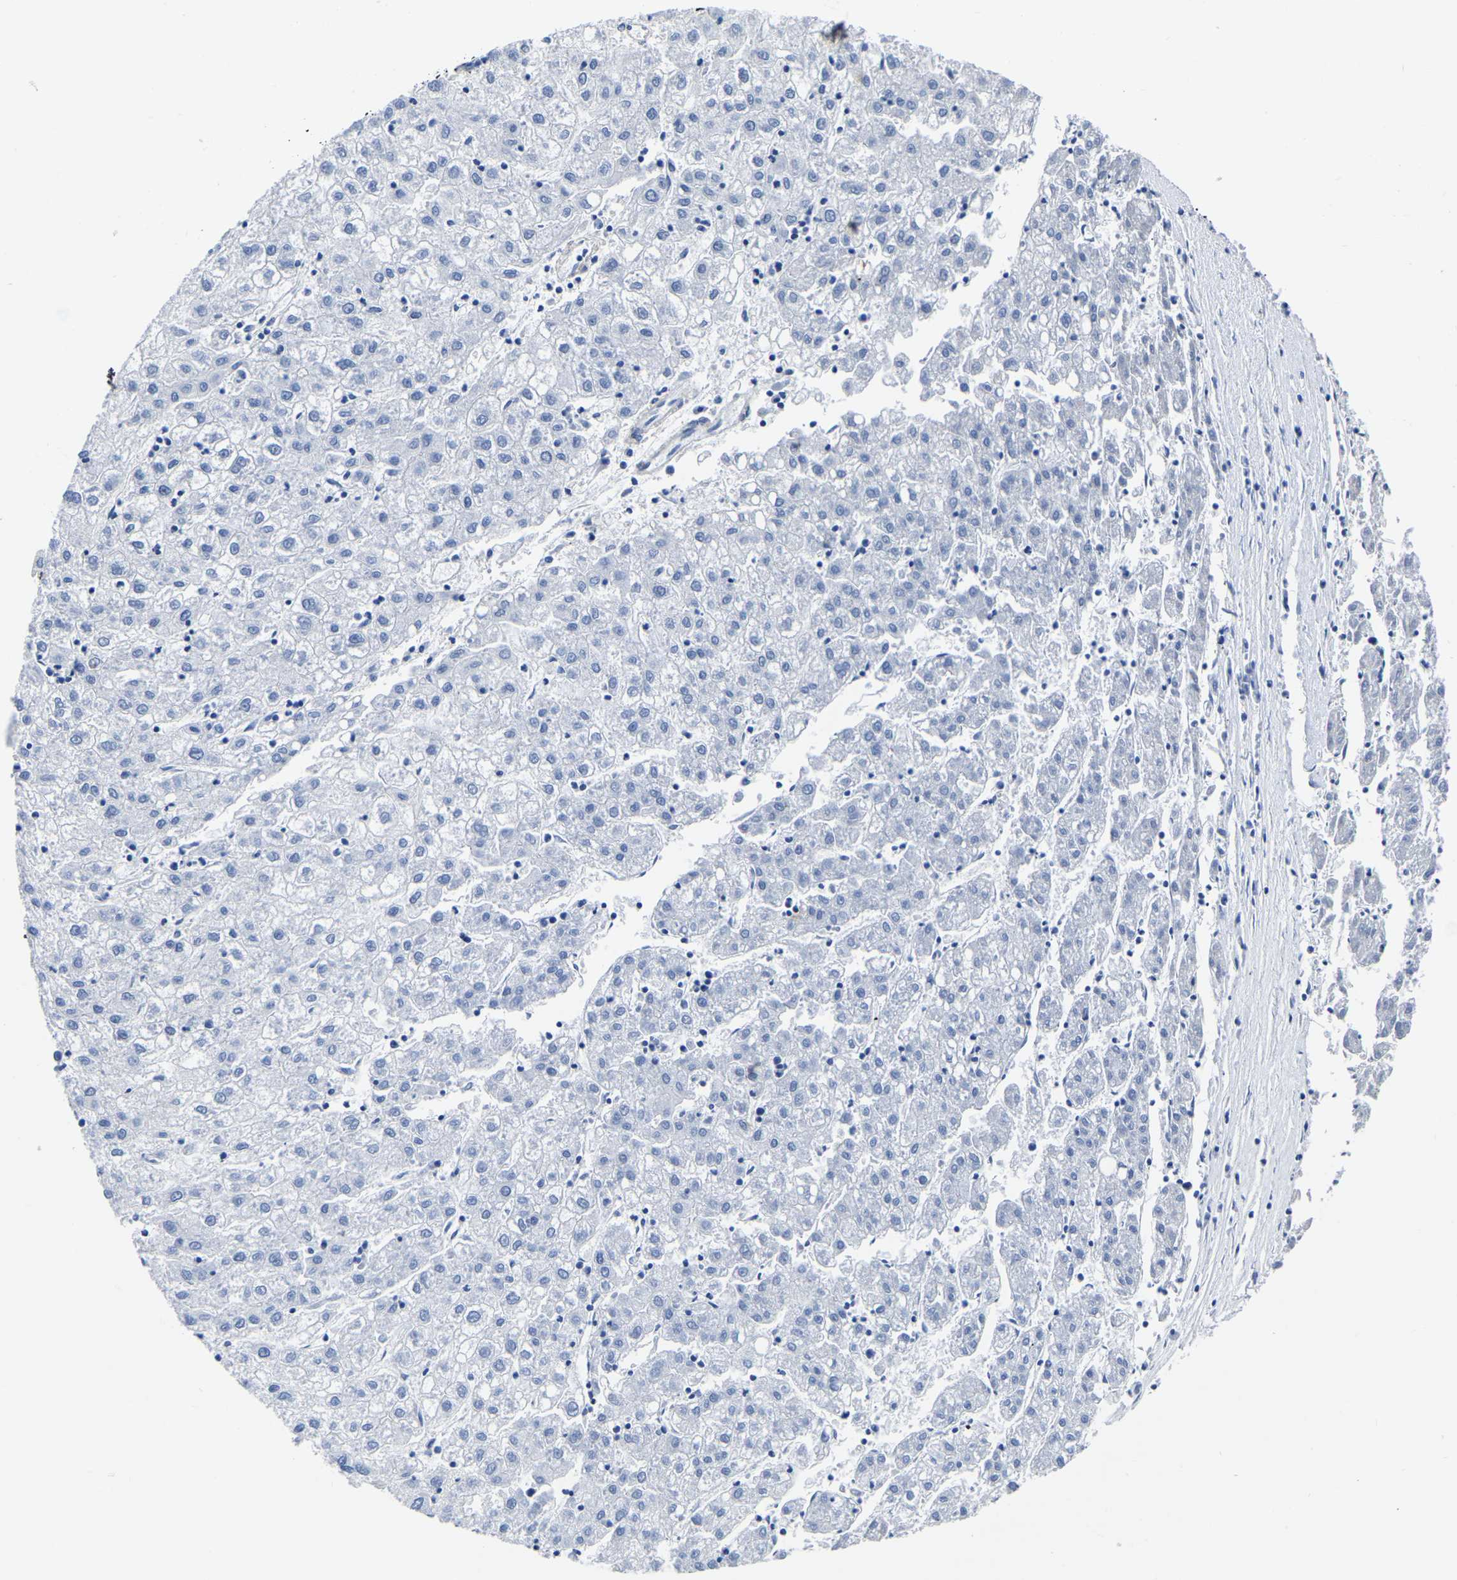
{"staining": {"intensity": "negative", "quantity": "none", "location": "none"}, "tissue": "liver cancer", "cell_type": "Tumor cells", "image_type": "cancer", "snomed": [{"axis": "morphology", "description": "Carcinoma, Hepatocellular, NOS"}, {"axis": "topography", "description": "Liver"}], "caption": "High power microscopy histopathology image of an immunohistochemistry micrograph of liver hepatocellular carcinoma, revealing no significant expression in tumor cells.", "gene": "SLC45A3", "patient": {"sex": "male", "age": 72}}